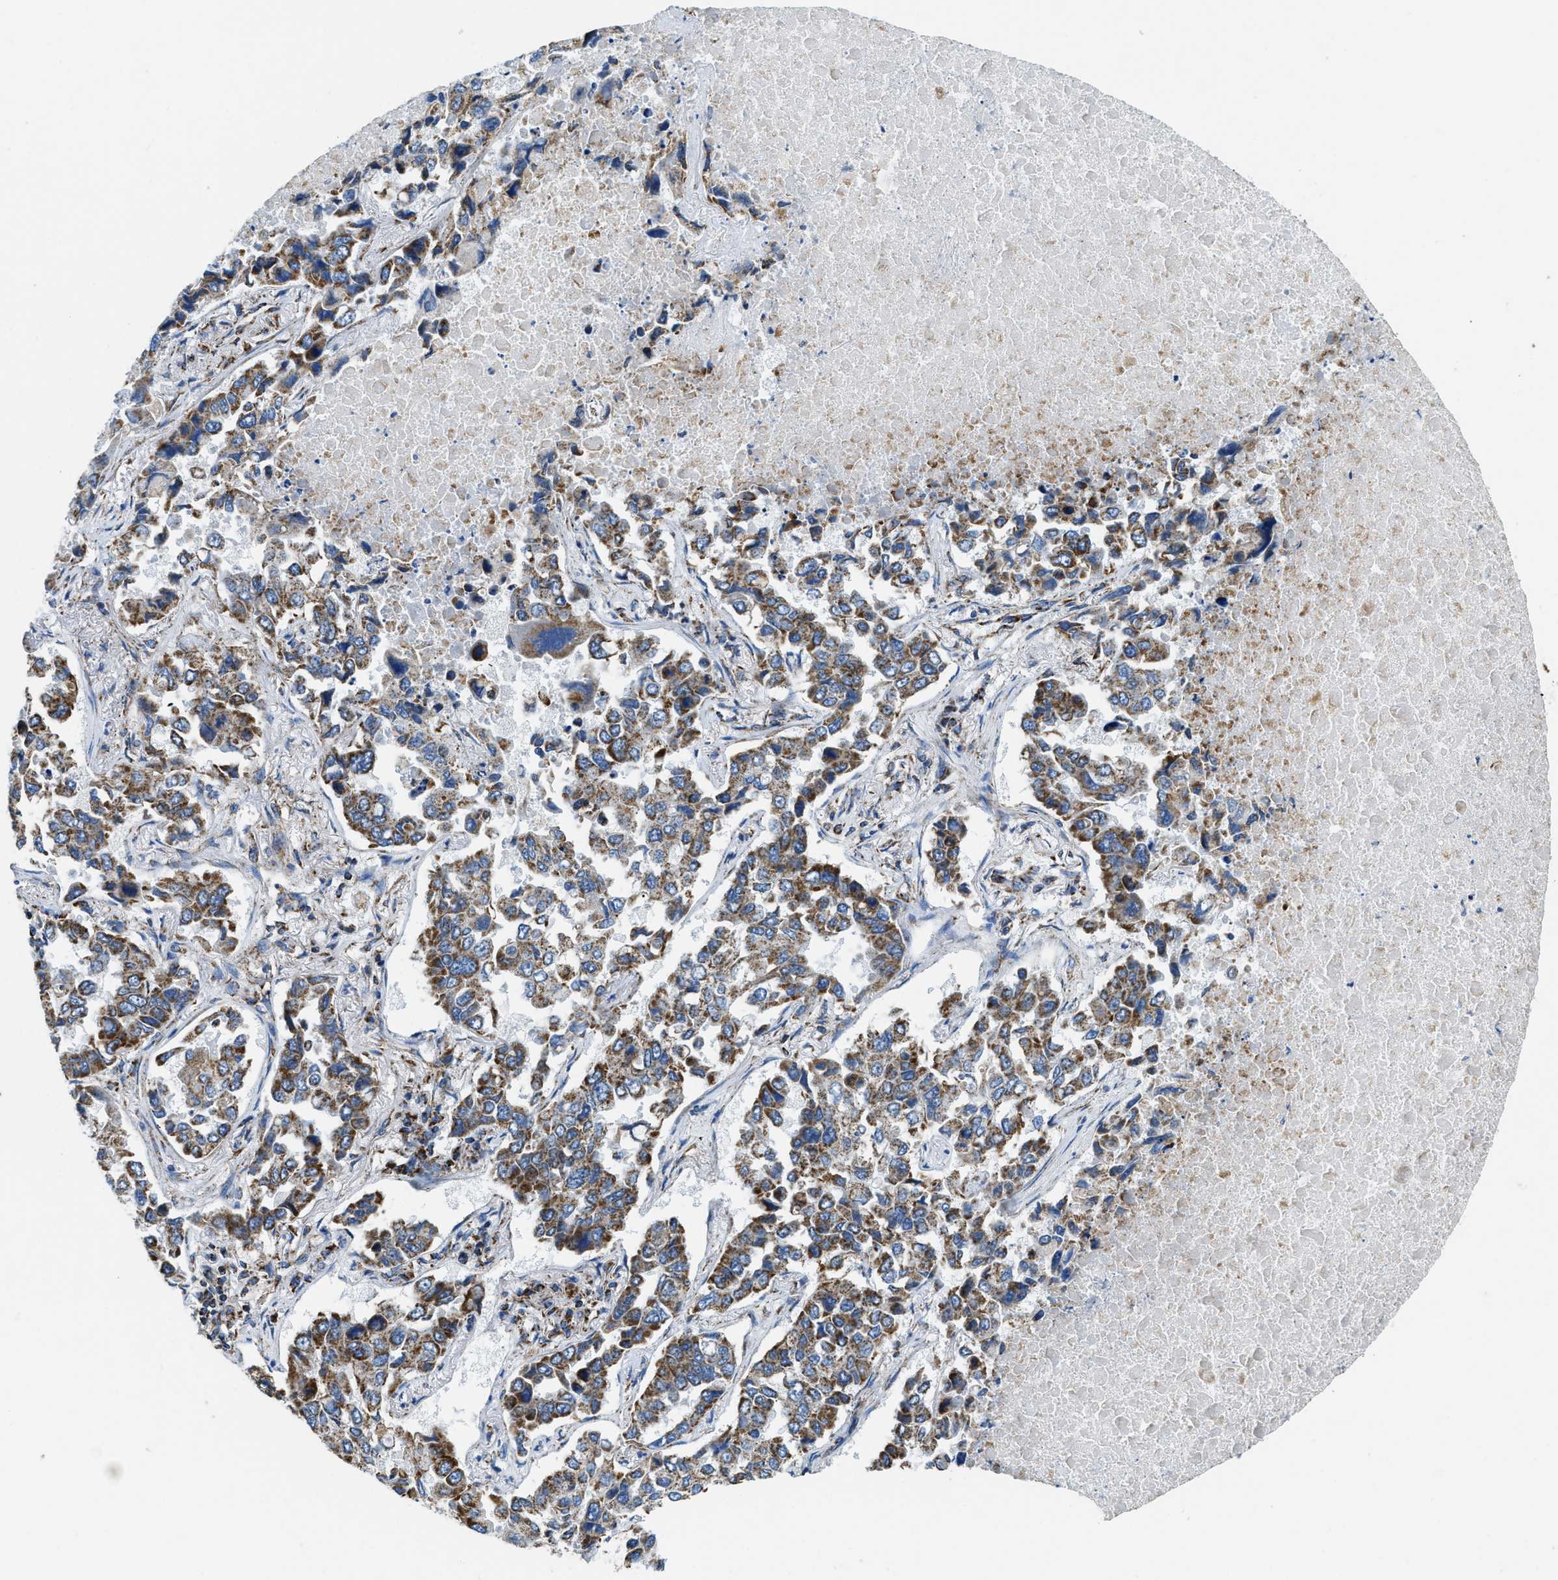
{"staining": {"intensity": "moderate", "quantity": ">75%", "location": "cytoplasmic/membranous"}, "tissue": "lung cancer", "cell_type": "Tumor cells", "image_type": "cancer", "snomed": [{"axis": "morphology", "description": "Adenocarcinoma, NOS"}, {"axis": "topography", "description": "Lung"}], "caption": "A medium amount of moderate cytoplasmic/membranous staining is present in approximately >75% of tumor cells in lung adenocarcinoma tissue.", "gene": "STK33", "patient": {"sex": "male", "age": 64}}